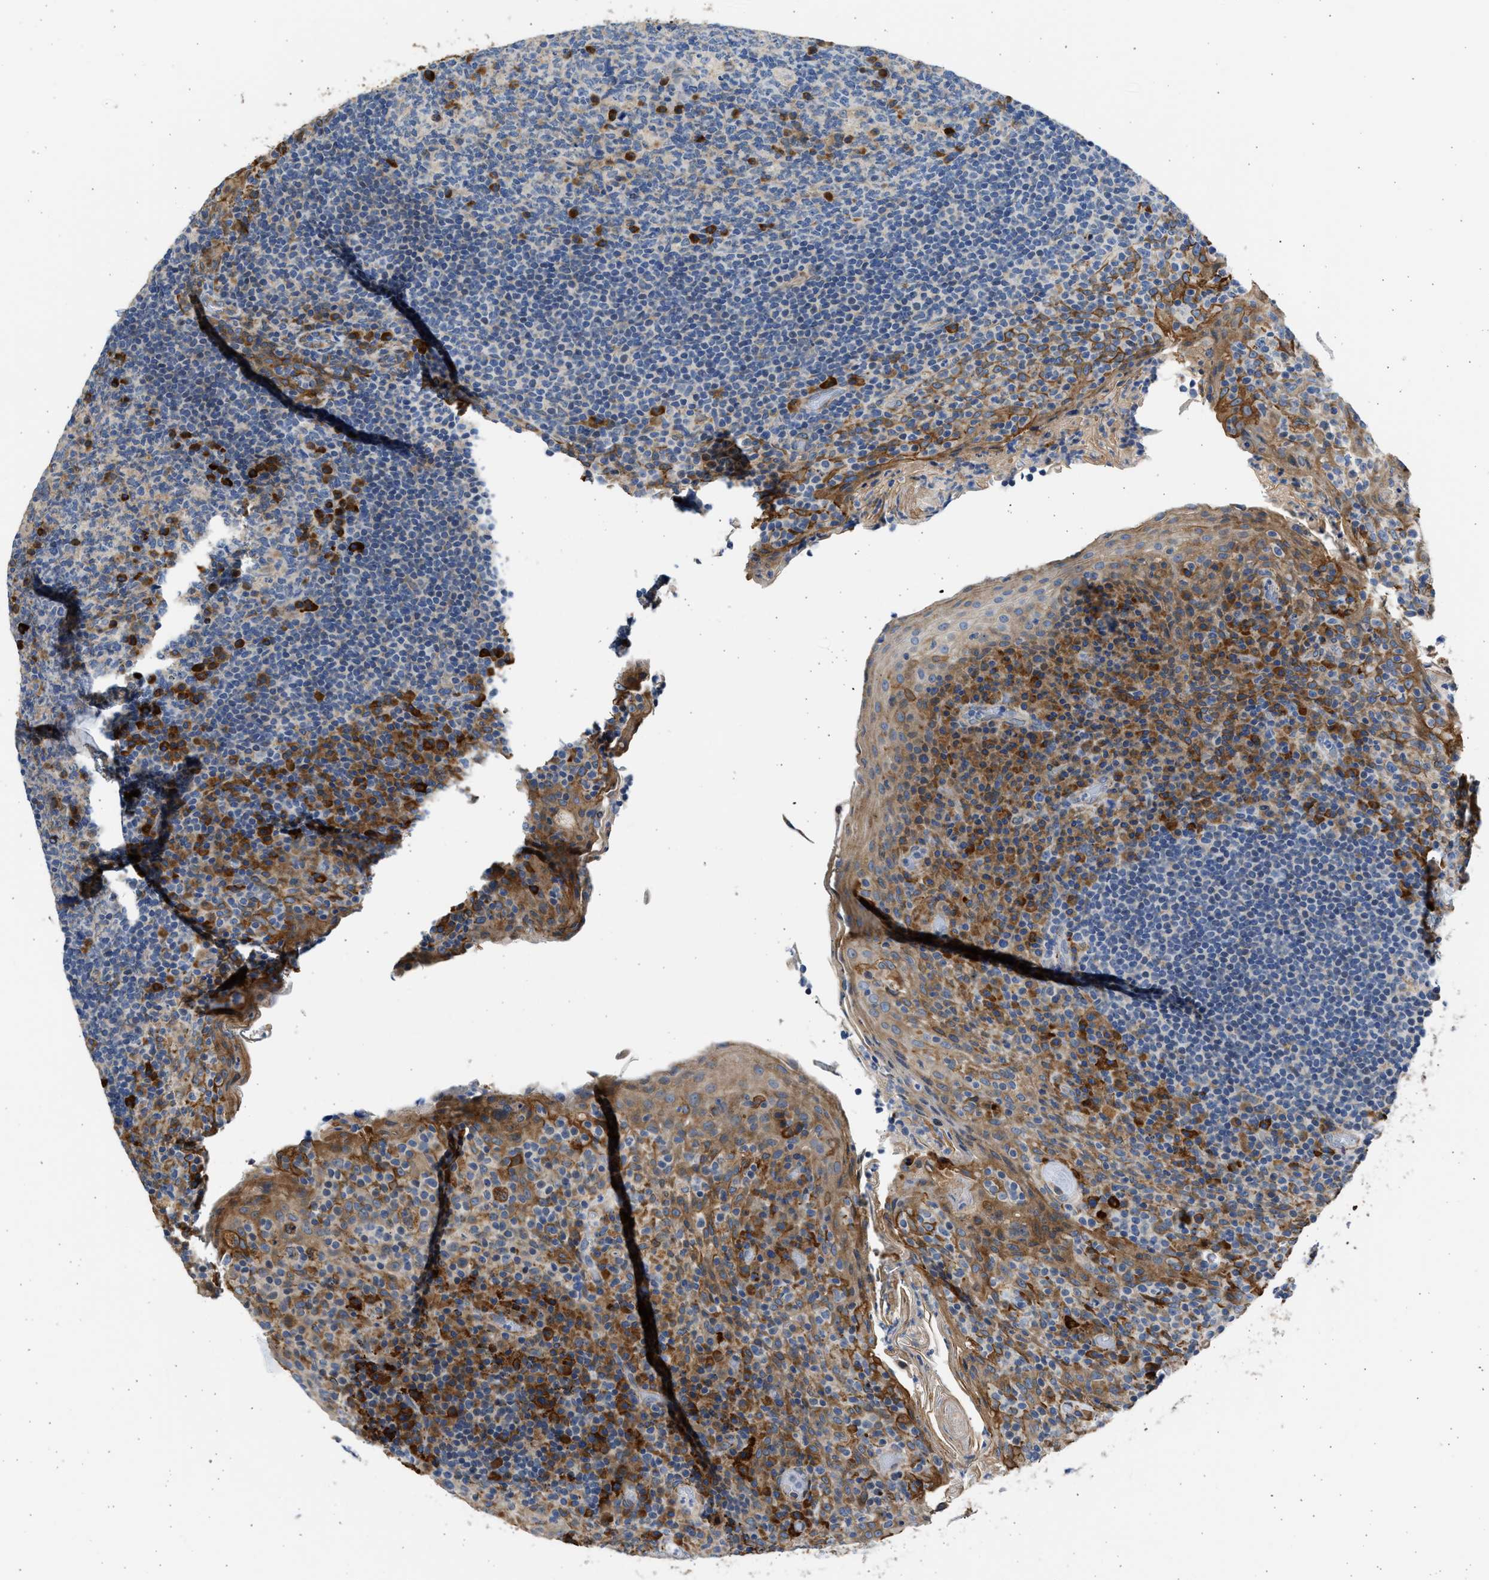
{"staining": {"intensity": "moderate", "quantity": "<25%", "location": "cytoplasmic/membranous"}, "tissue": "tonsil", "cell_type": "Germinal center cells", "image_type": "normal", "snomed": [{"axis": "morphology", "description": "Normal tissue, NOS"}, {"axis": "topography", "description": "Tonsil"}], "caption": "Human tonsil stained for a protein (brown) shows moderate cytoplasmic/membranous positive staining in about <25% of germinal center cells.", "gene": "PLD2", "patient": {"sex": "male", "age": 17}}